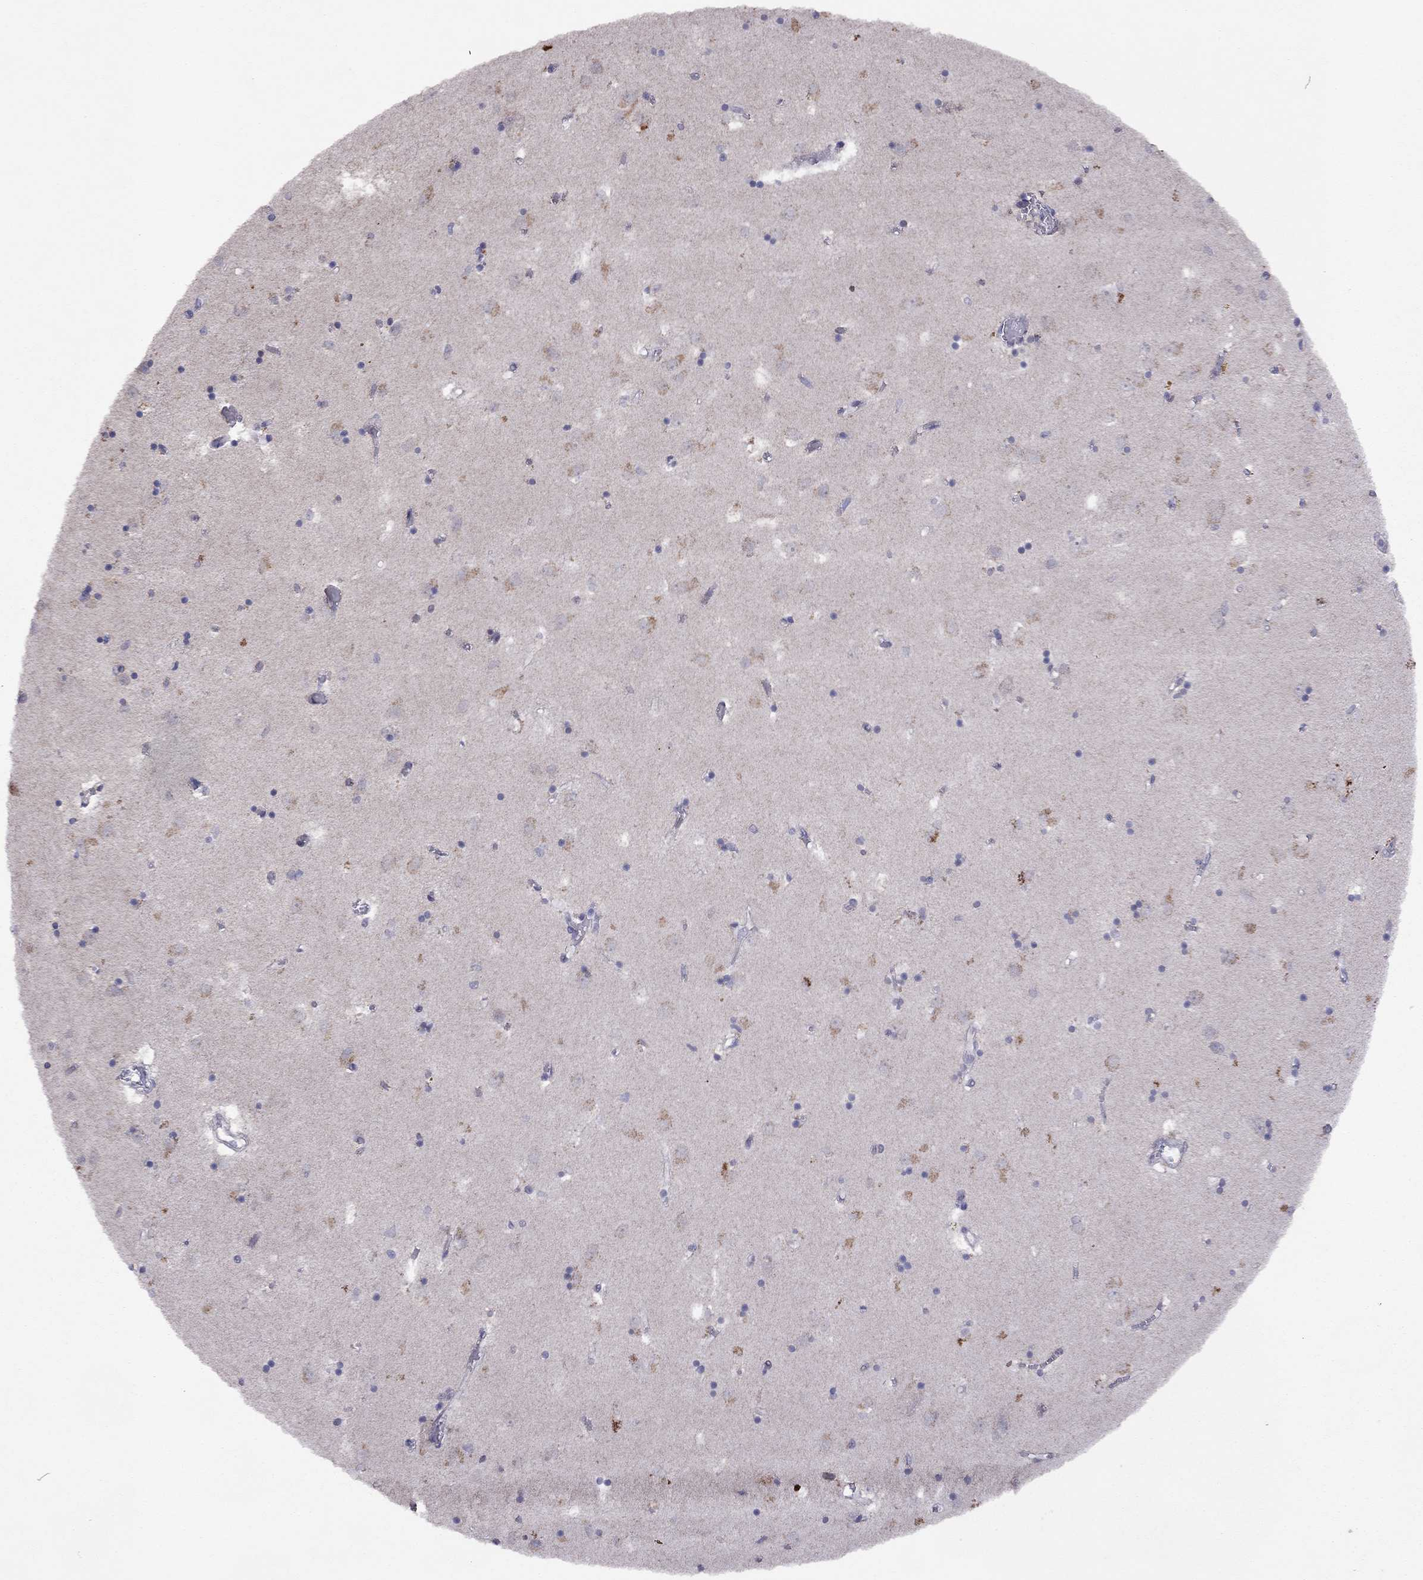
{"staining": {"intensity": "negative", "quantity": "none", "location": "none"}, "tissue": "caudate", "cell_type": "Glial cells", "image_type": "normal", "snomed": [{"axis": "morphology", "description": "Normal tissue, NOS"}, {"axis": "topography", "description": "Lateral ventricle wall"}], "caption": "Image shows no protein staining in glial cells of benign caudate. The staining is performed using DAB brown chromogen with nuclei counter-stained in using hematoxylin.", "gene": "ESR2", "patient": {"sex": "male", "age": 70}}